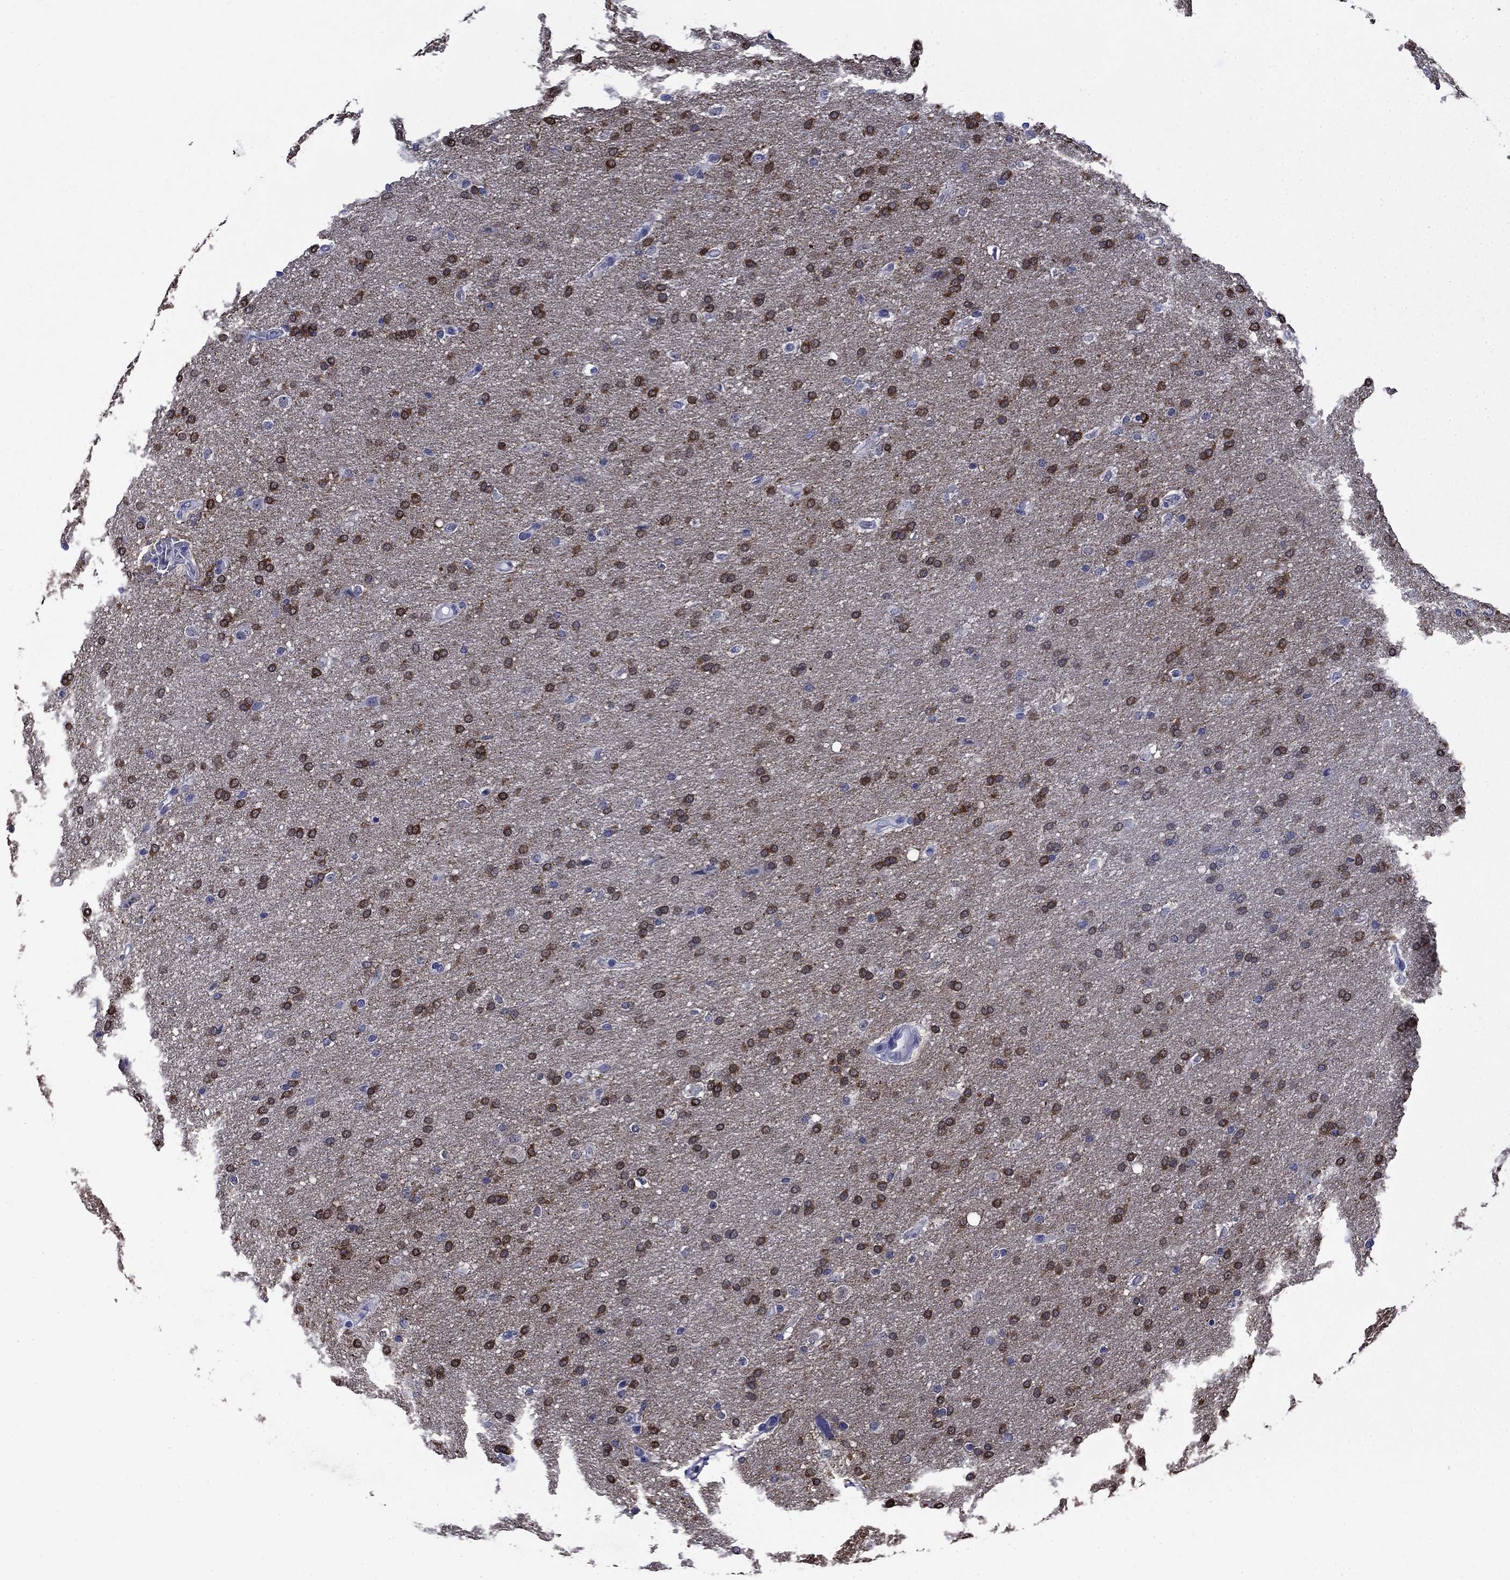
{"staining": {"intensity": "moderate", "quantity": ">75%", "location": "cytoplasmic/membranous"}, "tissue": "glioma", "cell_type": "Tumor cells", "image_type": "cancer", "snomed": [{"axis": "morphology", "description": "Glioma, malignant, Low grade"}, {"axis": "topography", "description": "Brain"}], "caption": "A high-resolution image shows immunohistochemistry (IHC) staining of glioma, which exhibits moderate cytoplasmic/membranous positivity in approximately >75% of tumor cells. The protein of interest is stained brown, and the nuclei are stained in blue (DAB IHC with brightfield microscopy, high magnification).", "gene": "BCL2L14", "patient": {"sex": "female", "age": 37}}